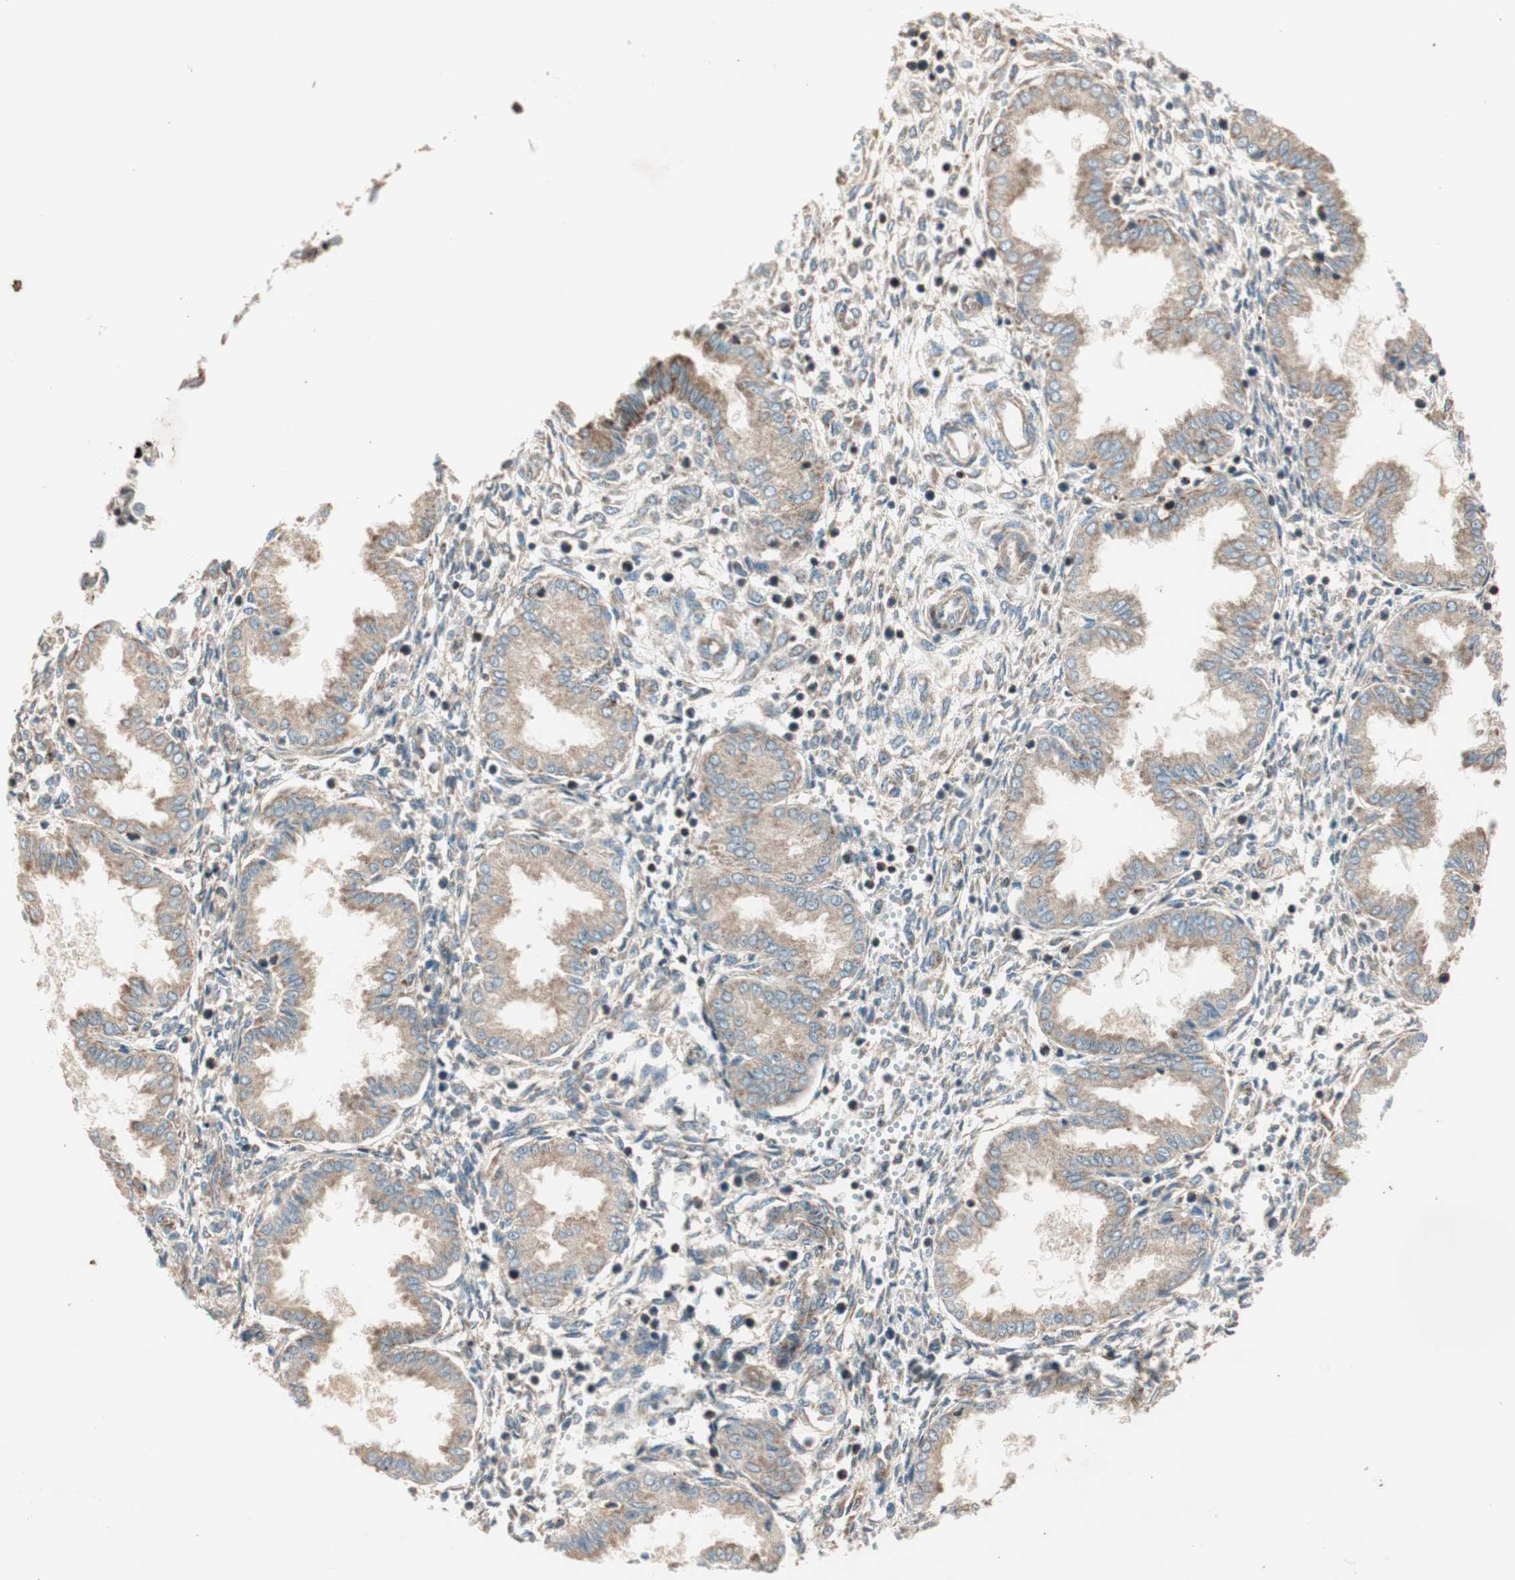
{"staining": {"intensity": "weak", "quantity": "25%-75%", "location": "cytoplasmic/membranous"}, "tissue": "endometrium", "cell_type": "Cells in endometrial stroma", "image_type": "normal", "snomed": [{"axis": "morphology", "description": "Normal tissue, NOS"}, {"axis": "topography", "description": "Endometrium"}], "caption": "Immunohistochemistry image of benign endometrium: human endometrium stained using immunohistochemistry reveals low levels of weak protein expression localized specifically in the cytoplasmic/membranous of cells in endometrial stroma, appearing as a cytoplasmic/membranous brown color.", "gene": "CC2D1A", "patient": {"sex": "female", "age": 33}}